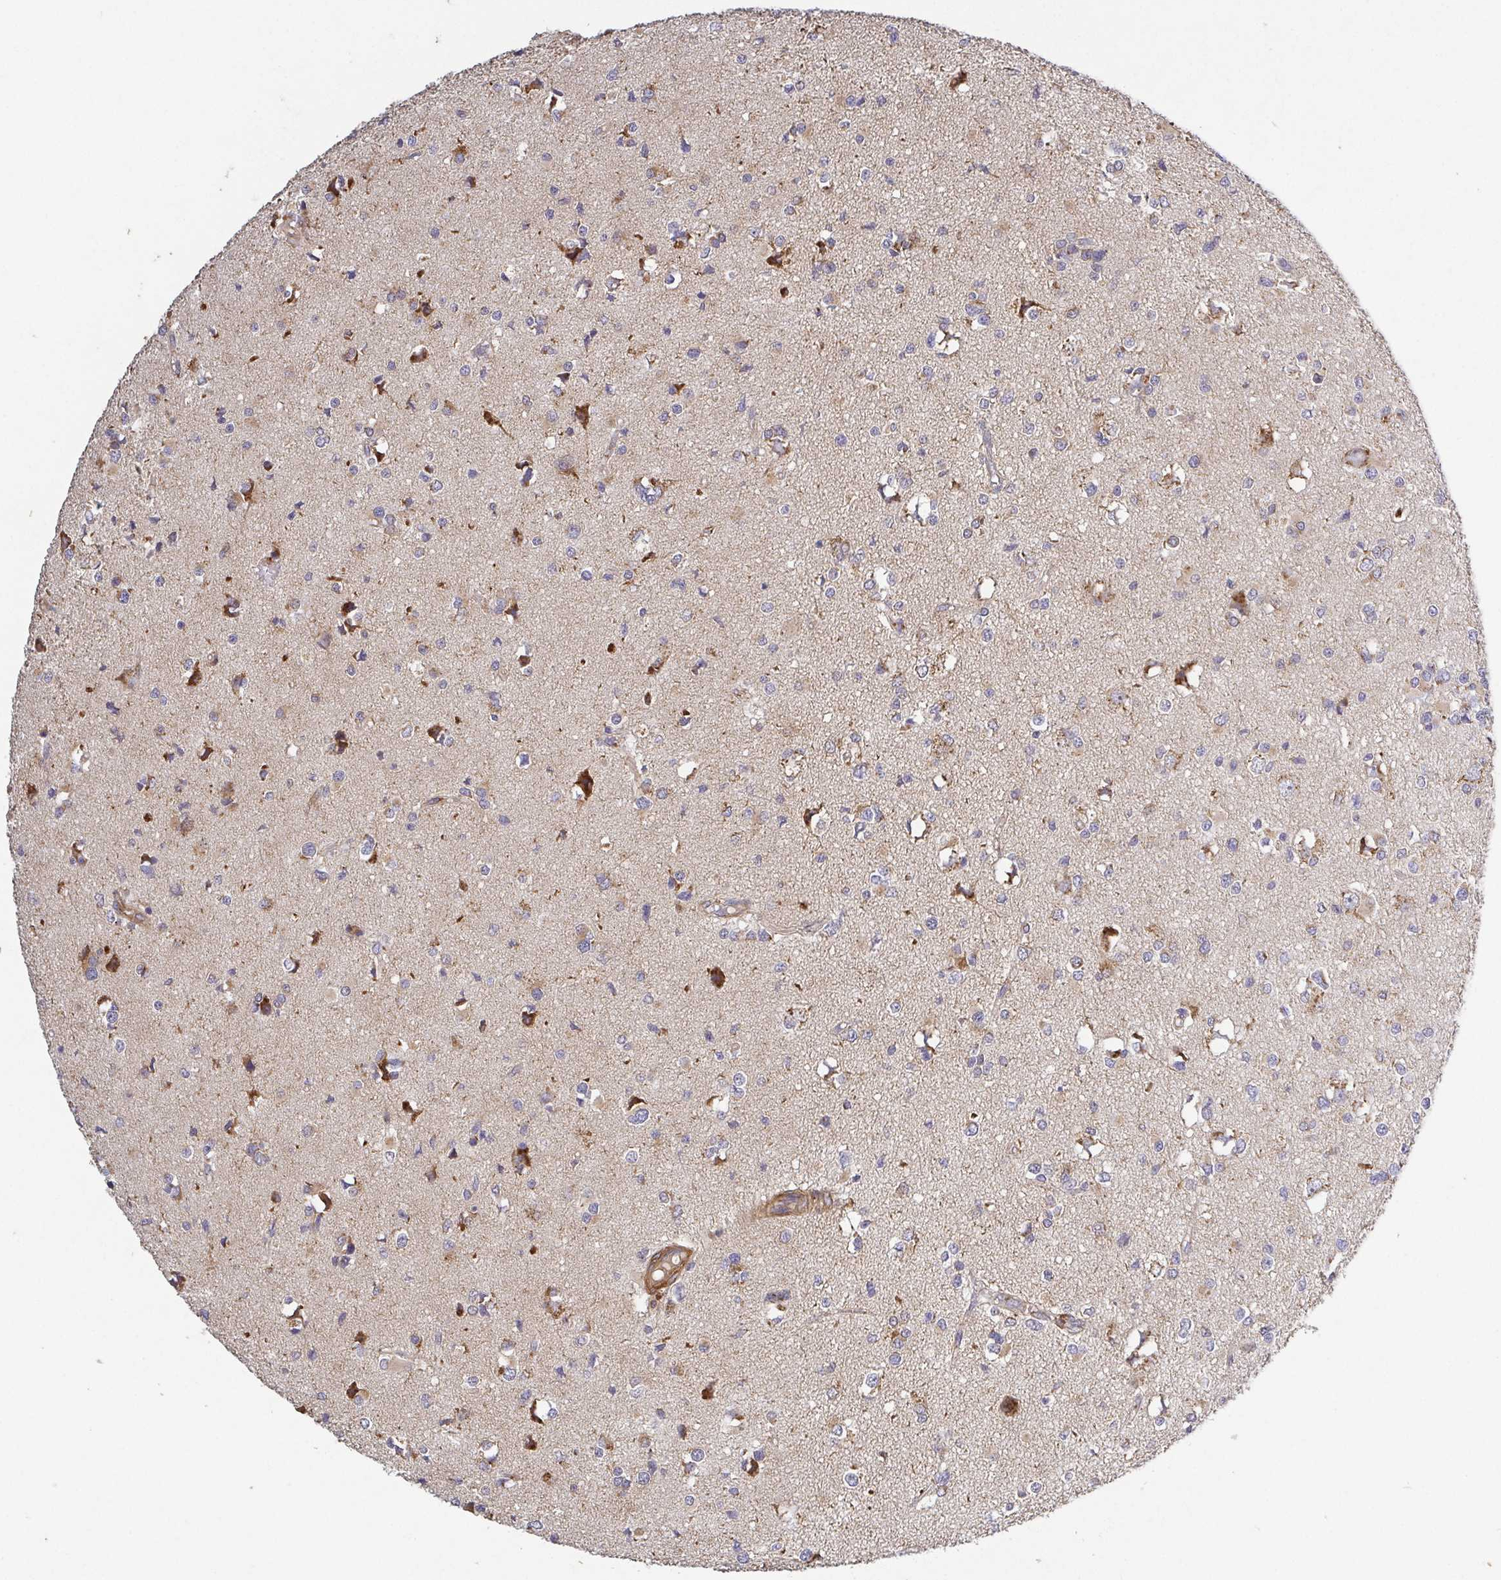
{"staining": {"intensity": "negative", "quantity": "none", "location": "none"}, "tissue": "glioma", "cell_type": "Tumor cells", "image_type": "cancer", "snomed": [{"axis": "morphology", "description": "Glioma, malignant, High grade"}, {"axis": "topography", "description": "Brain"}], "caption": "Immunohistochemical staining of glioma demonstrates no significant staining in tumor cells.", "gene": "TM9SF4", "patient": {"sex": "male", "age": 54}}